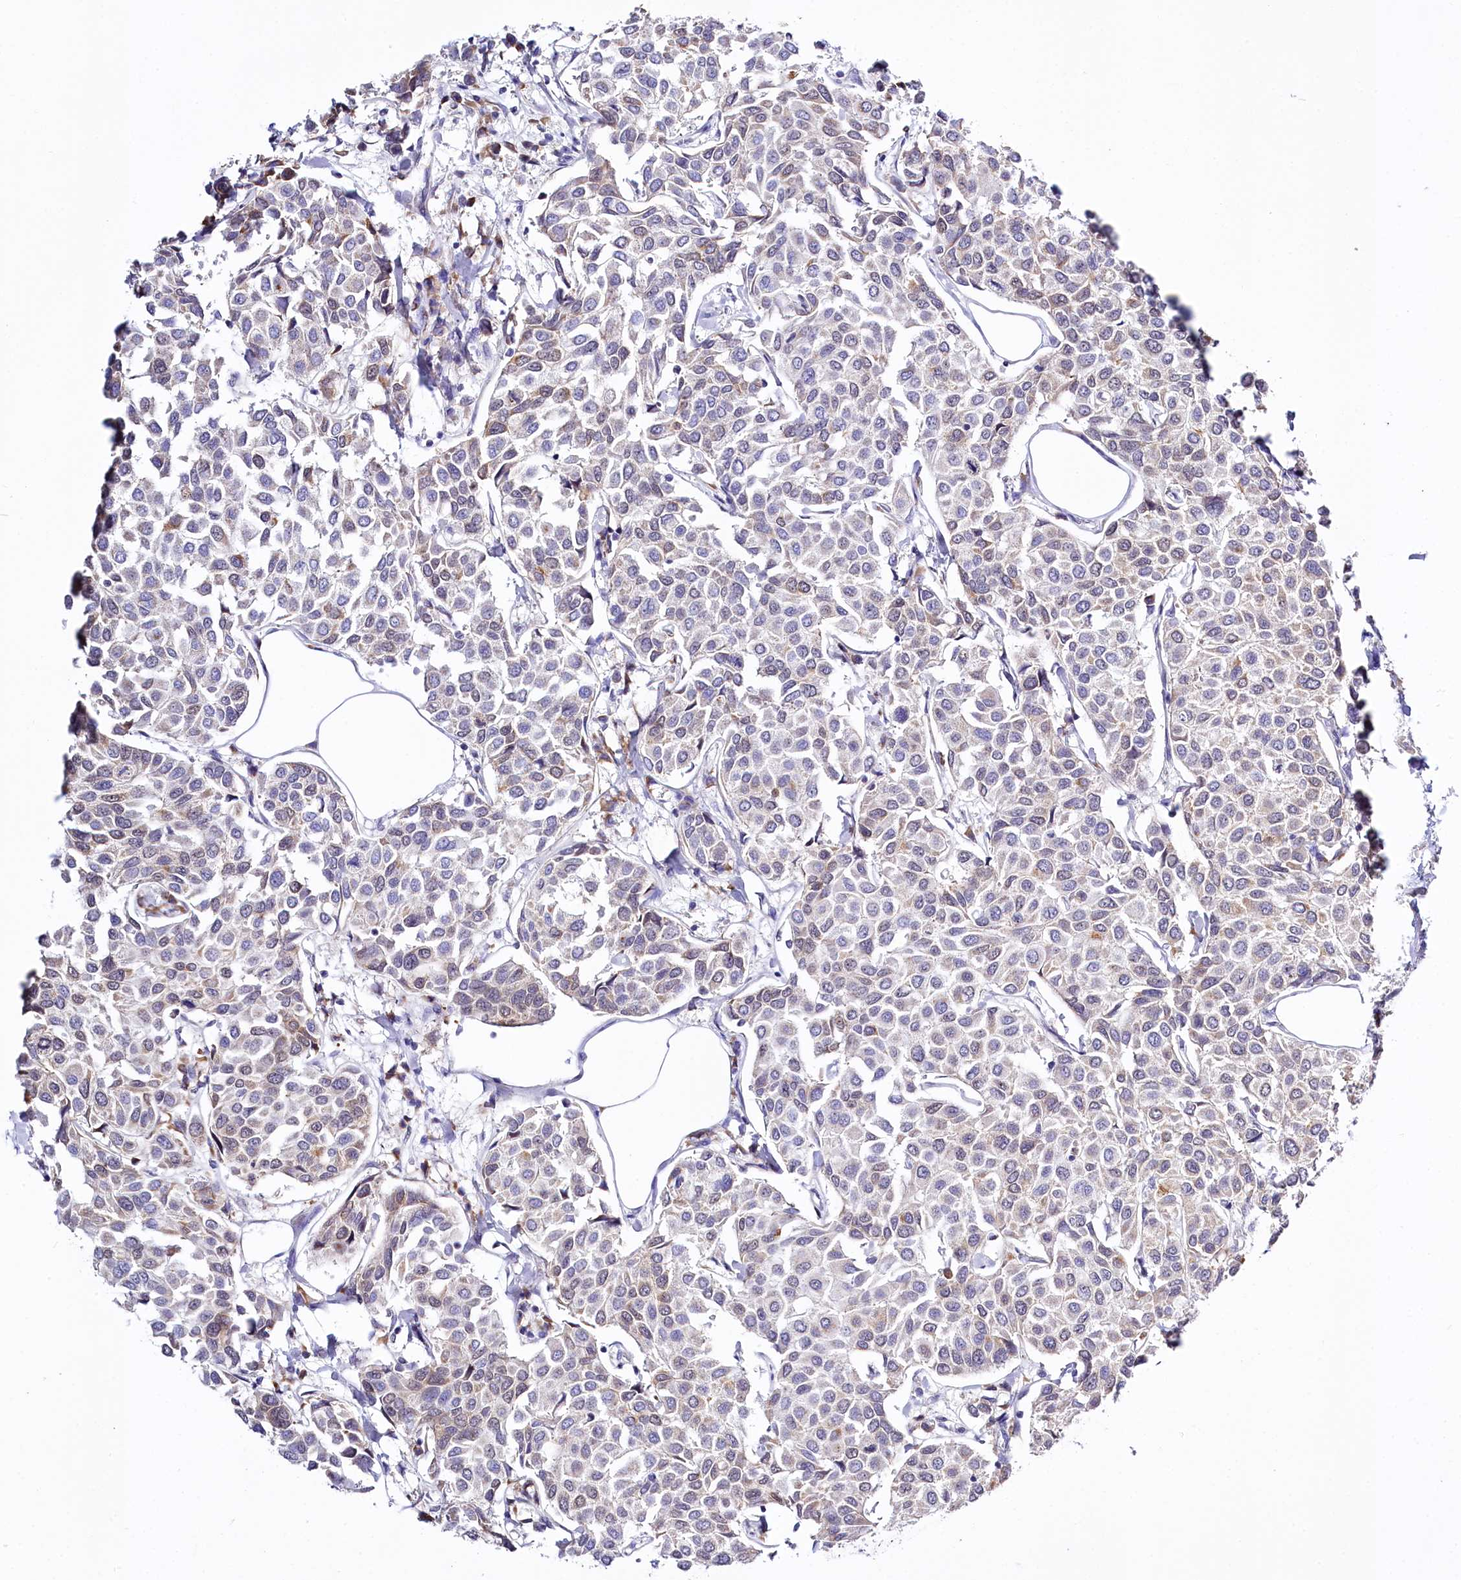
{"staining": {"intensity": "weak", "quantity": "<25%", "location": "cytoplasmic/membranous"}, "tissue": "breast cancer", "cell_type": "Tumor cells", "image_type": "cancer", "snomed": [{"axis": "morphology", "description": "Duct carcinoma"}, {"axis": "topography", "description": "Breast"}], "caption": "This is an immunohistochemistry (IHC) histopathology image of breast cancer (infiltrating ductal carcinoma). There is no staining in tumor cells.", "gene": "SPATS2", "patient": {"sex": "female", "age": 55}}